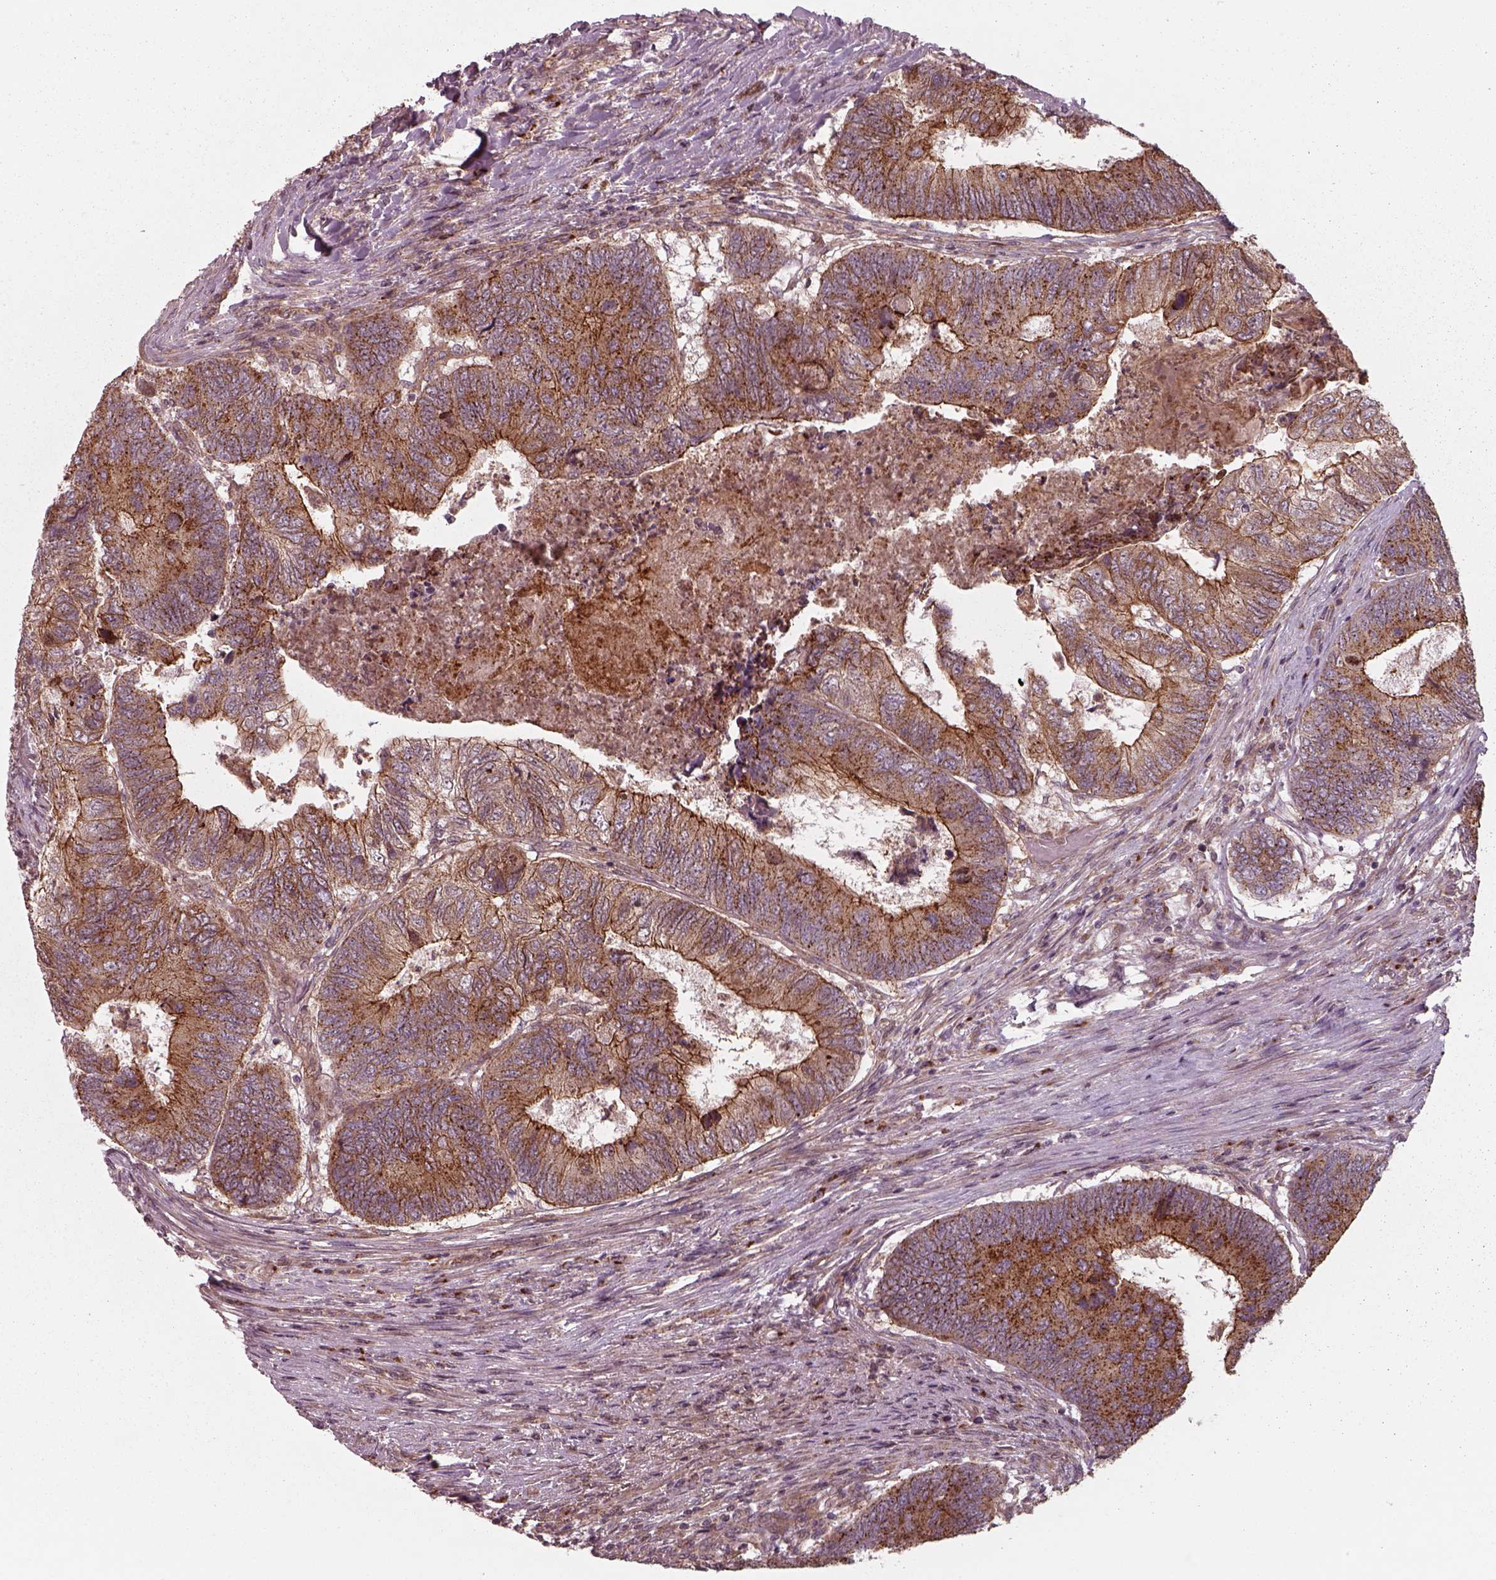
{"staining": {"intensity": "strong", "quantity": ">75%", "location": "cytoplasmic/membranous"}, "tissue": "colorectal cancer", "cell_type": "Tumor cells", "image_type": "cancer", "snomed": [{"axis": "morphology", "description": "Adenocarcinoma, NOS"}, {"axis": "topography", "description": "Colon"}], "caption": "There is high levels of strong cytoplasmic/membranous staining in tumor cells of colorectal cancer (adenocarcinoma), as demonstrated by immunohistochemical staining (brown color).", "gene": "CHMP3", "patient": {"sex": "female", "age": 67}}